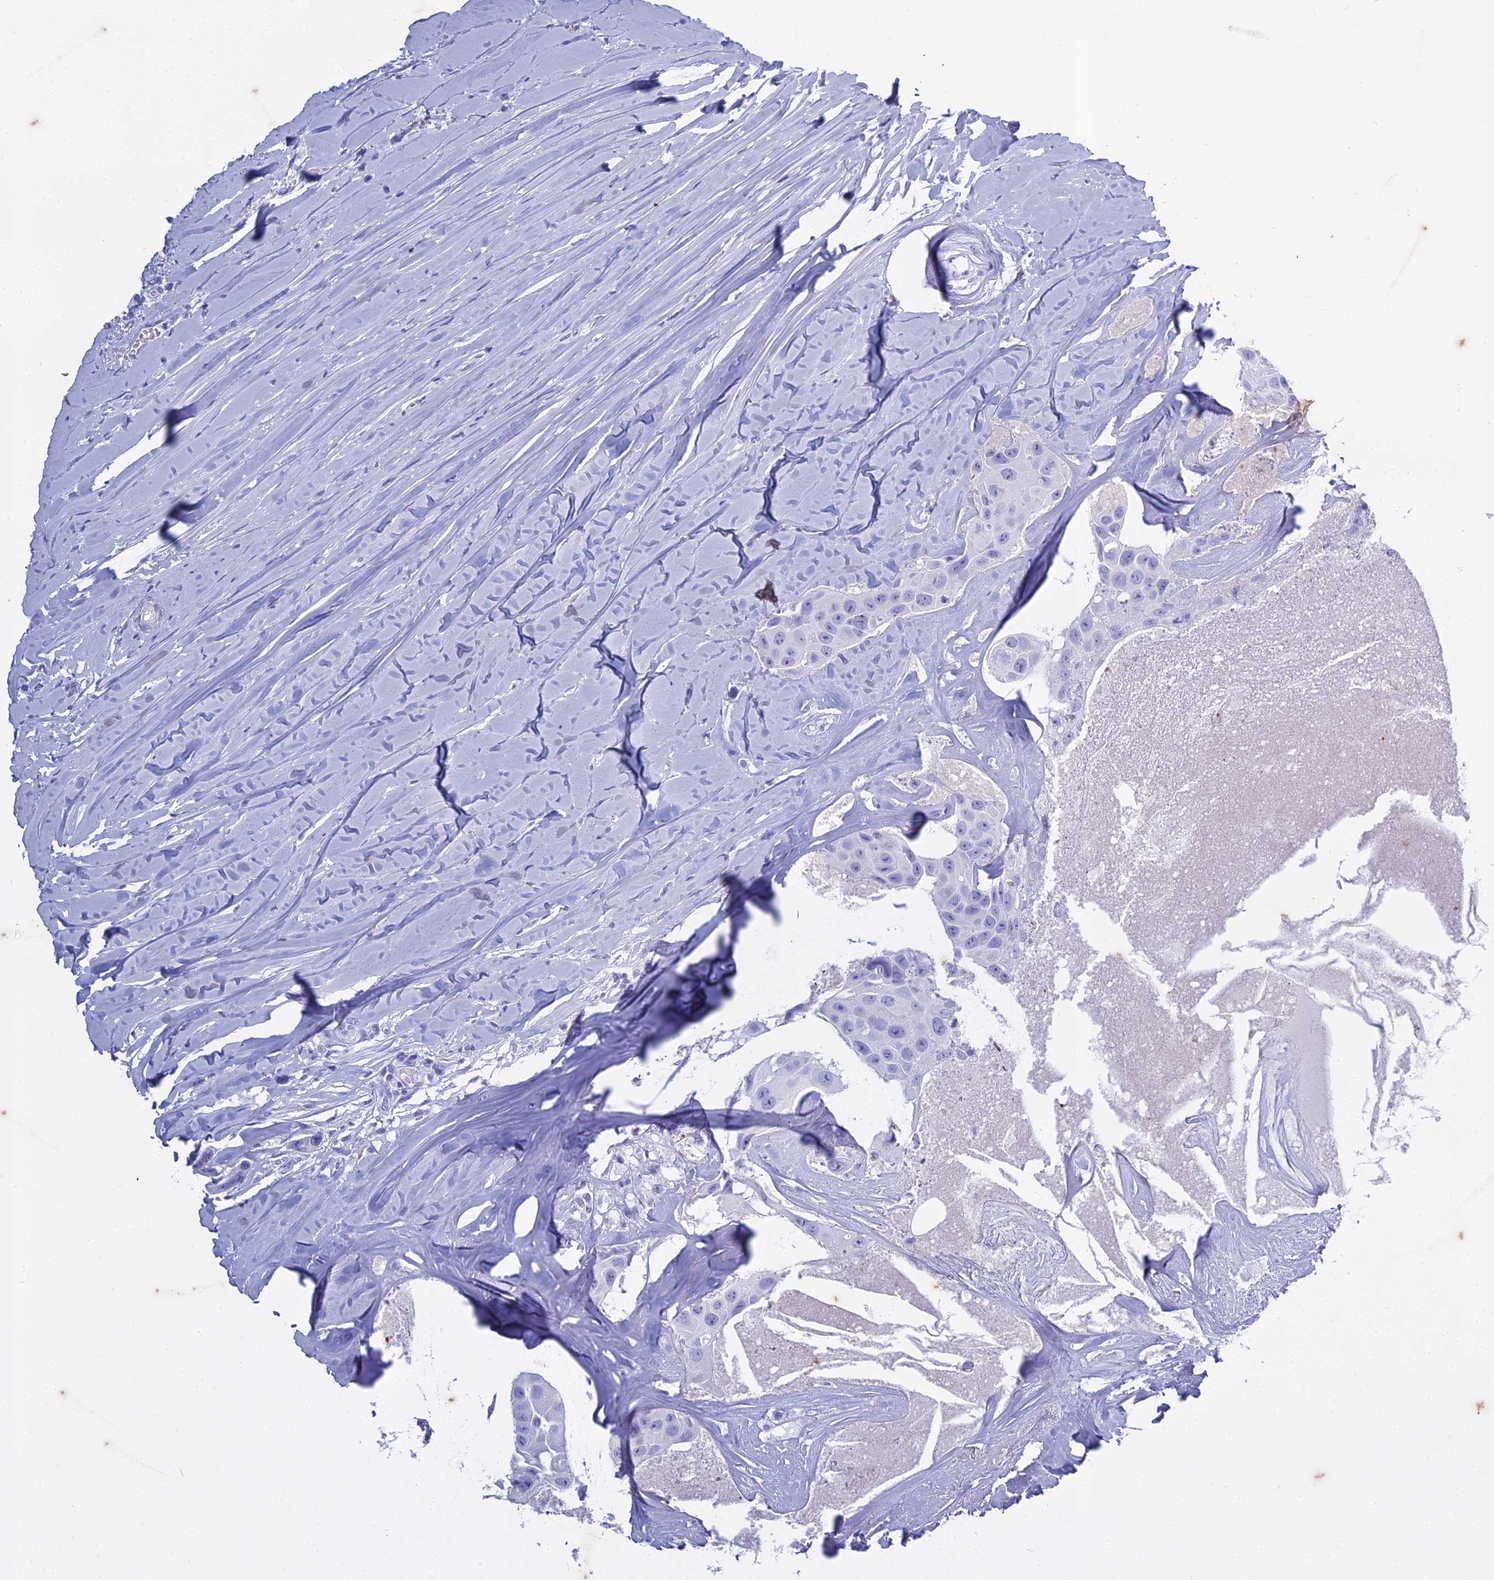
{"staining": {"intensity": "negative", "quantity": "none", "location": "none"}, "tissue": "head and neck cancer", "cell_type": "Tumor cells", "image_type": "cancer", "snomed": [{"axis": "morphology", "description": "Adenocarcinoma, NOS"}, {"axis": "morphology", "description": "Adenocarcinoma, metastatic, NOS"}, {"axis": "topography", "description": "Head-Neck"}], "caption": "DAB (3,3'-diaminobenzidine) immunohistochemical staining of head and neck cancer shows no significant staining in tumor cells.", "gene": "HMGB4", "patient": {"sex": "male", "age": 75}}